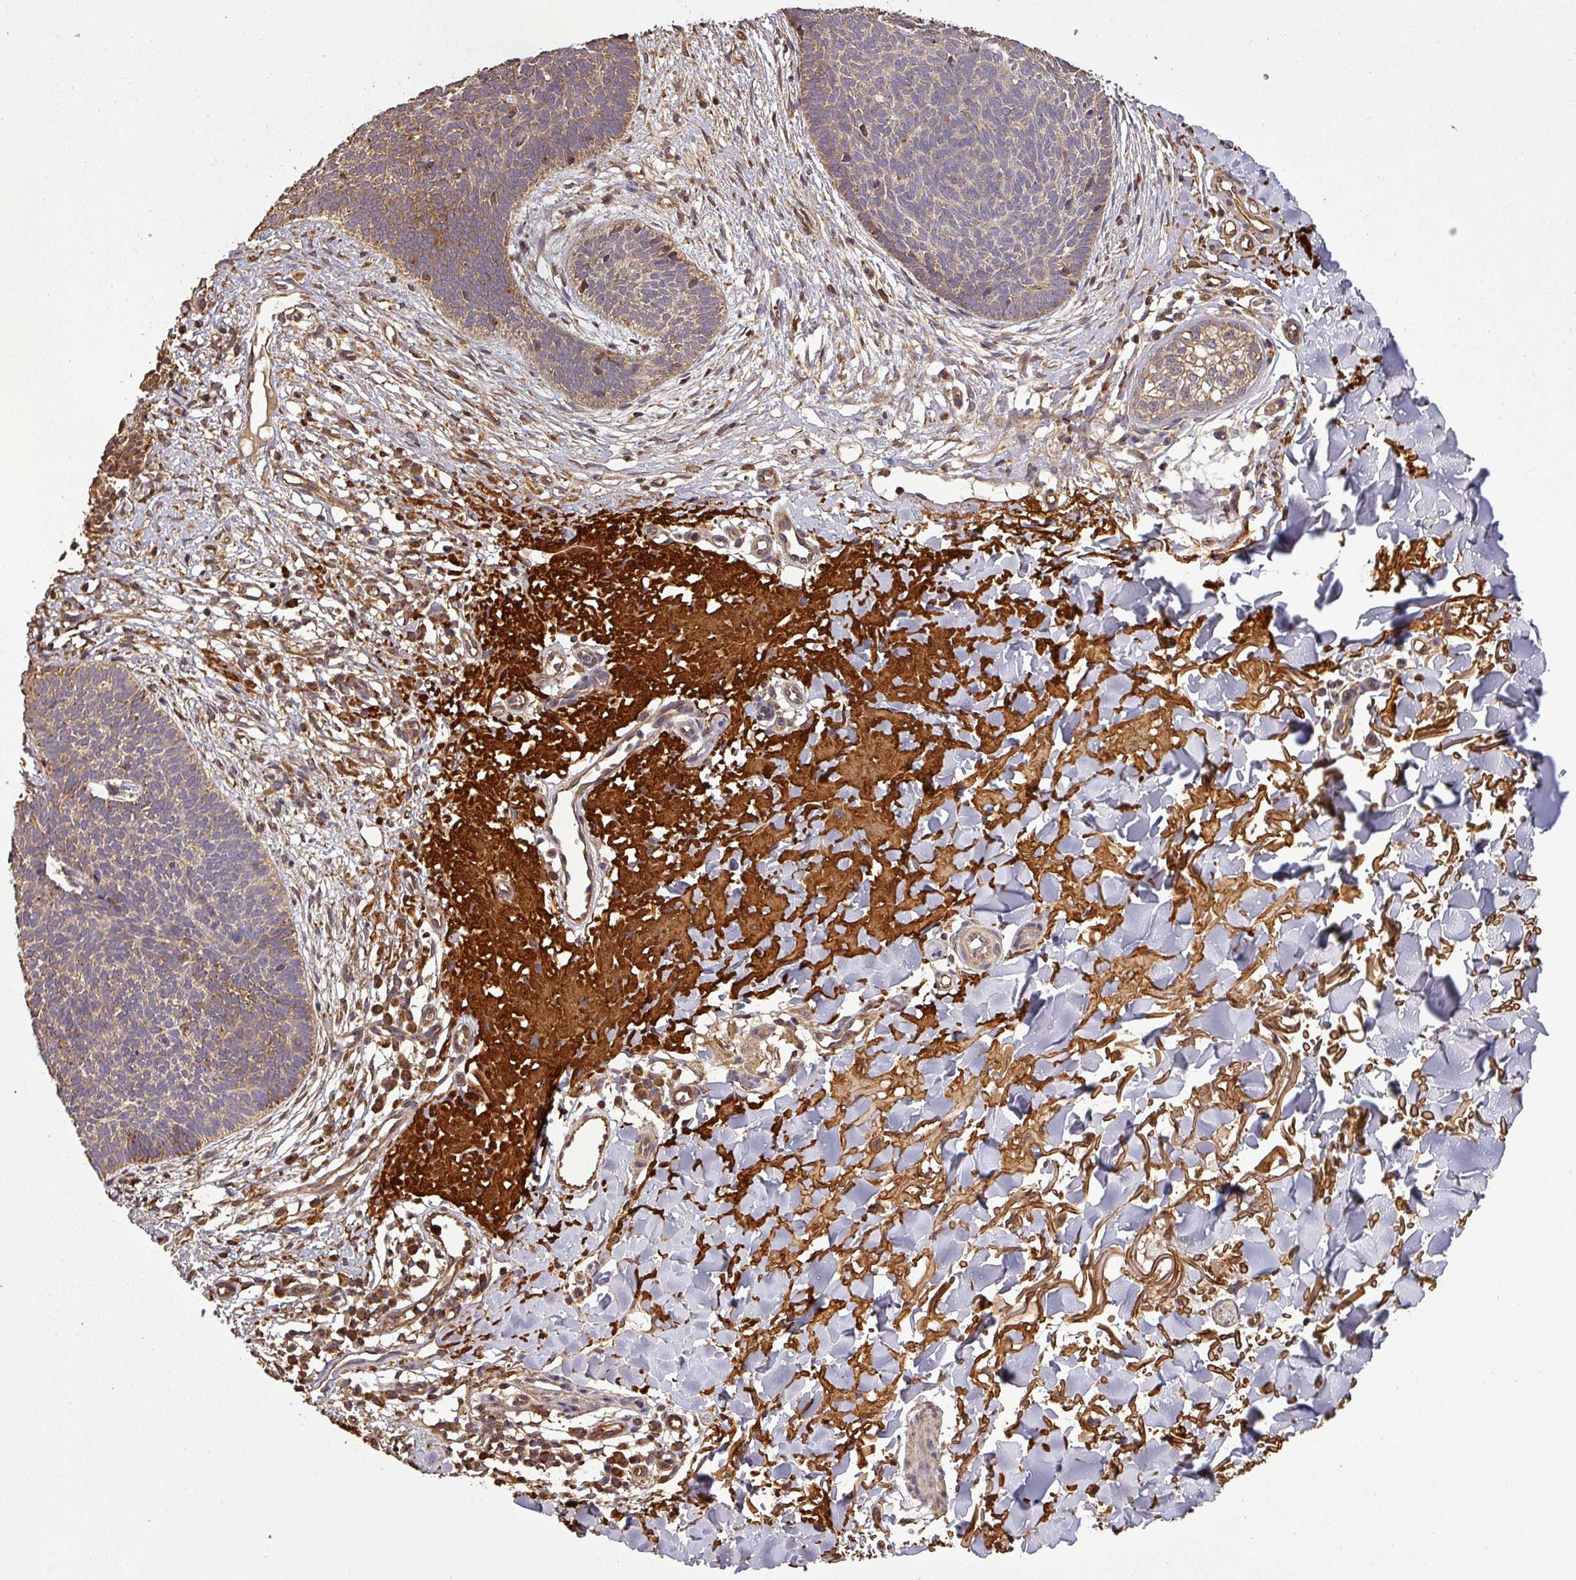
{"staining": {"intensity": "moderate", "quantity": ">75%", "location": "cytoplasmic/membranous"}, "tissue": "skin cancer", "cell_type": "Tumor cells", "image_type": "cancer", "snomed": [{"axis": "morphology", "description": "Basal cell carcinoma"}, {"axis": "topography", "description": "Skin"}], "caption": "Immunohistochemical staining of human skin cancer exhibits moderate cytoplasmic/membranous protein expression in about >75% of tumor cells.", "gene": "PLEKHM1", "patient": {"sex": "male", "age": 84}}